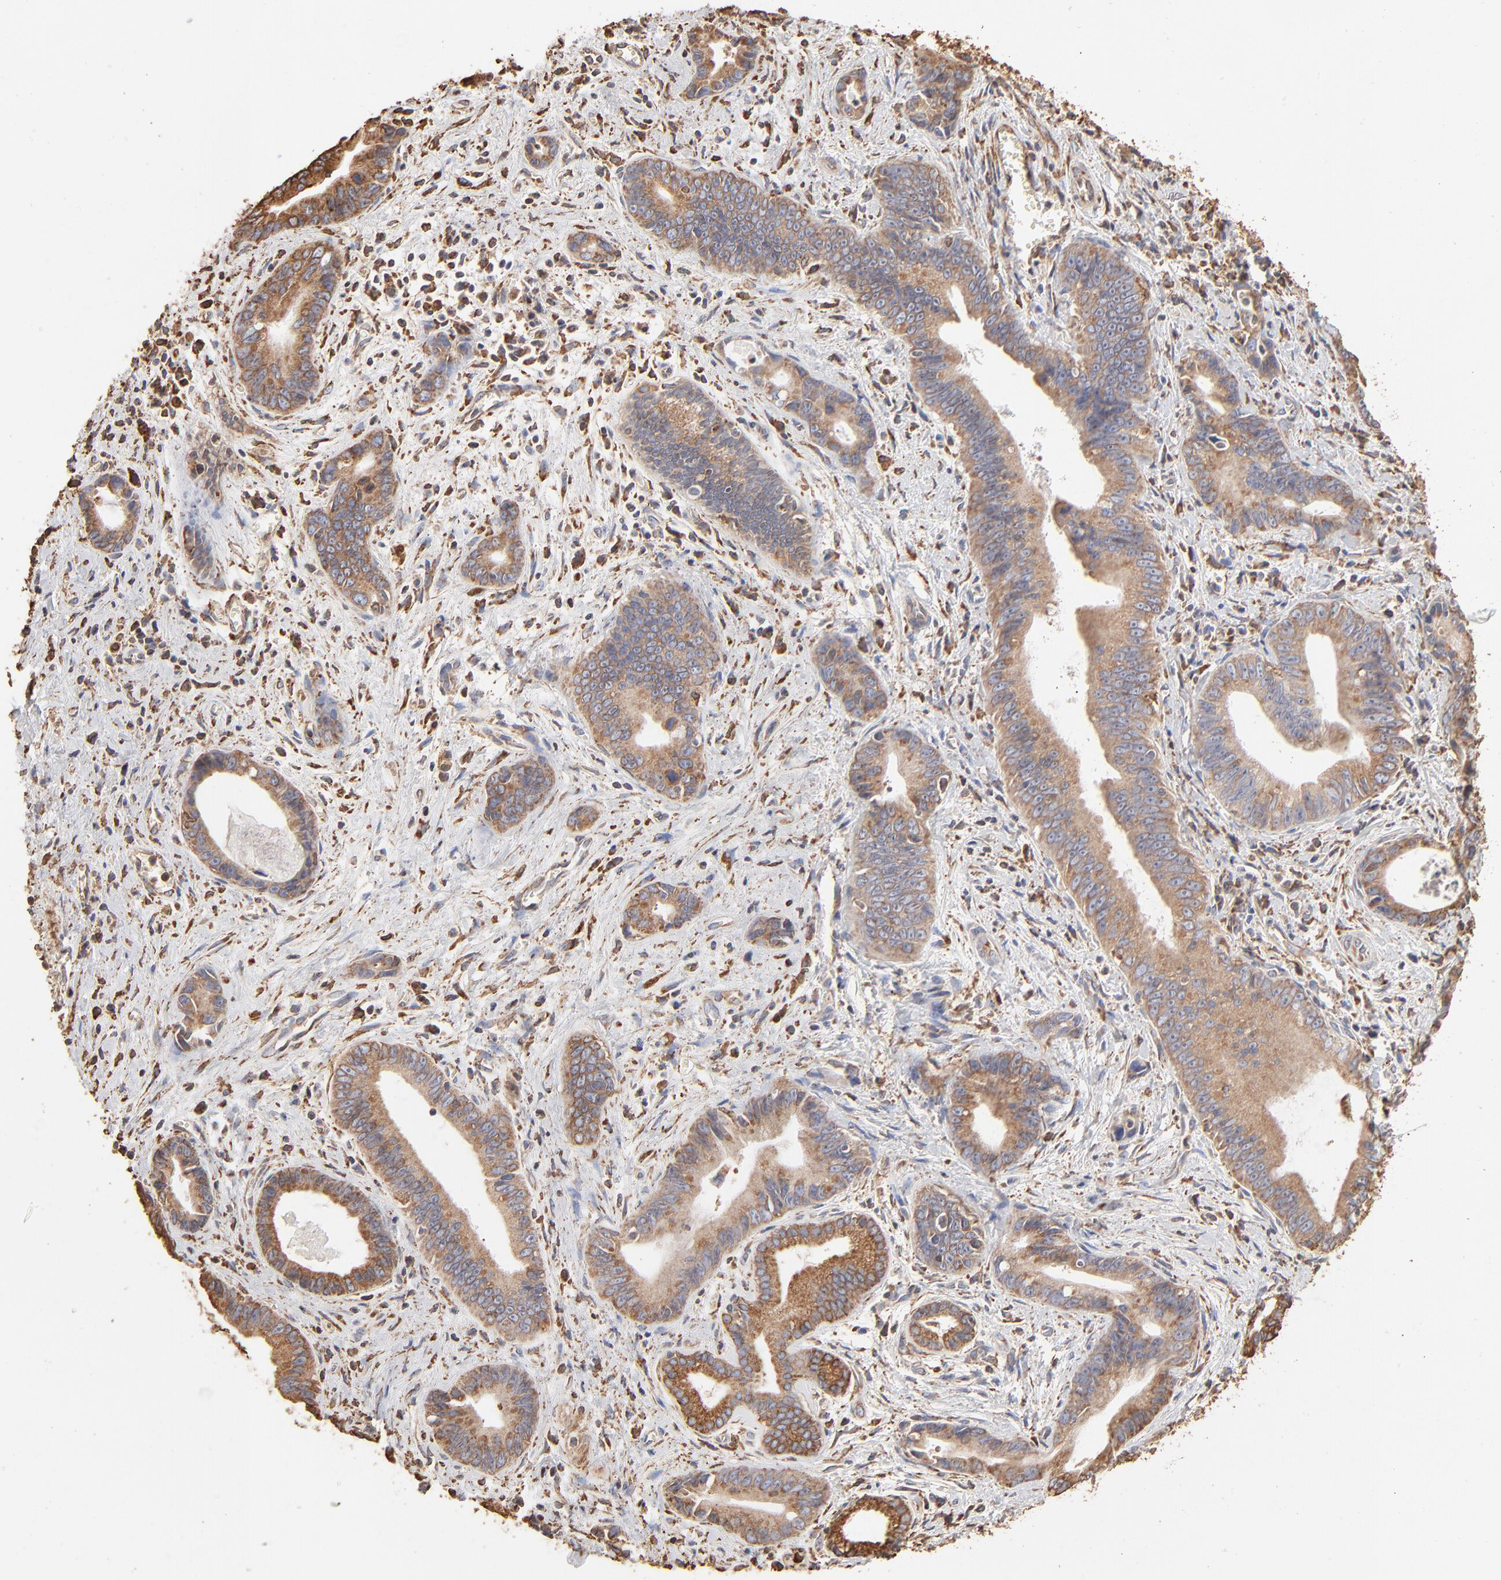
{"staining": {"intensity": "weak", "quantity": ">75%", "location": "cytoplasmic/membranous"}, "tissue": "liver cancer", "cell_type": "Tumor cells", "image_type": "cancer", "snomed": [{"axis": "morphology", "description": "Cholangiocarcinoma"}, {"axis": "topography", "description": "Liver"}], "caption": "Immunohistochemistry micrograph of neoplastic tissue: human liver cancer stained using immunohistochemistry (IHC) exhibits low levels of weak protein expression localized specifically in the cytoplasmic/membranous of tumor cells, appearing as a cytoplasmic/membranous brown color.", "gene": "PDIA3", "patient": {"sex": "female", "age": 55}}